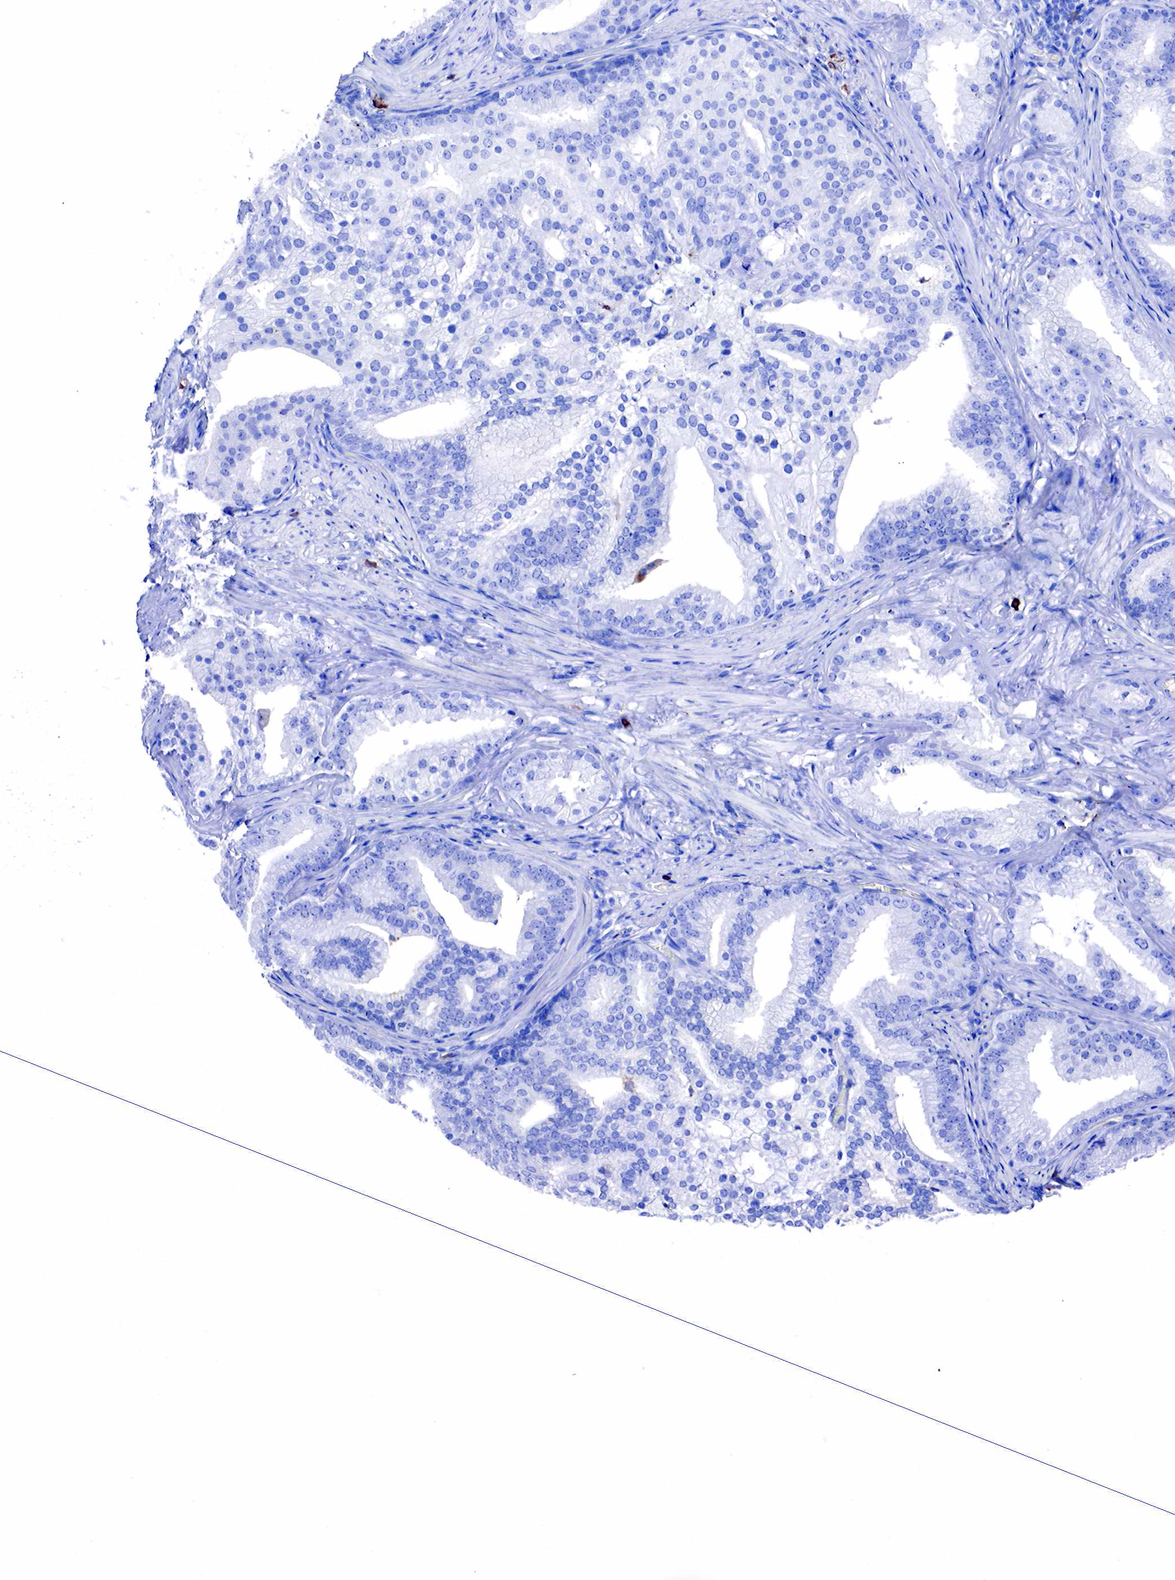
{"staining": {"intensity": "negative", "quantity": "none", "location": "none"}, "tissue": "prostate cancer", "cell_type": "Tumor cells", "image_type": "cancer", "snomed": [{"axis": "morphology", "description": "Adenocarcinoma, Low grade"}, {"axis": "topography", "description": "Prostate"}], "caption": "Photomicrograph shows no protein expression in tumor cells of prostate cancer tissue. Nuclei are stained in blue.", "gene": "CD79A", "patient": {"sex": "male", "age": 71}}